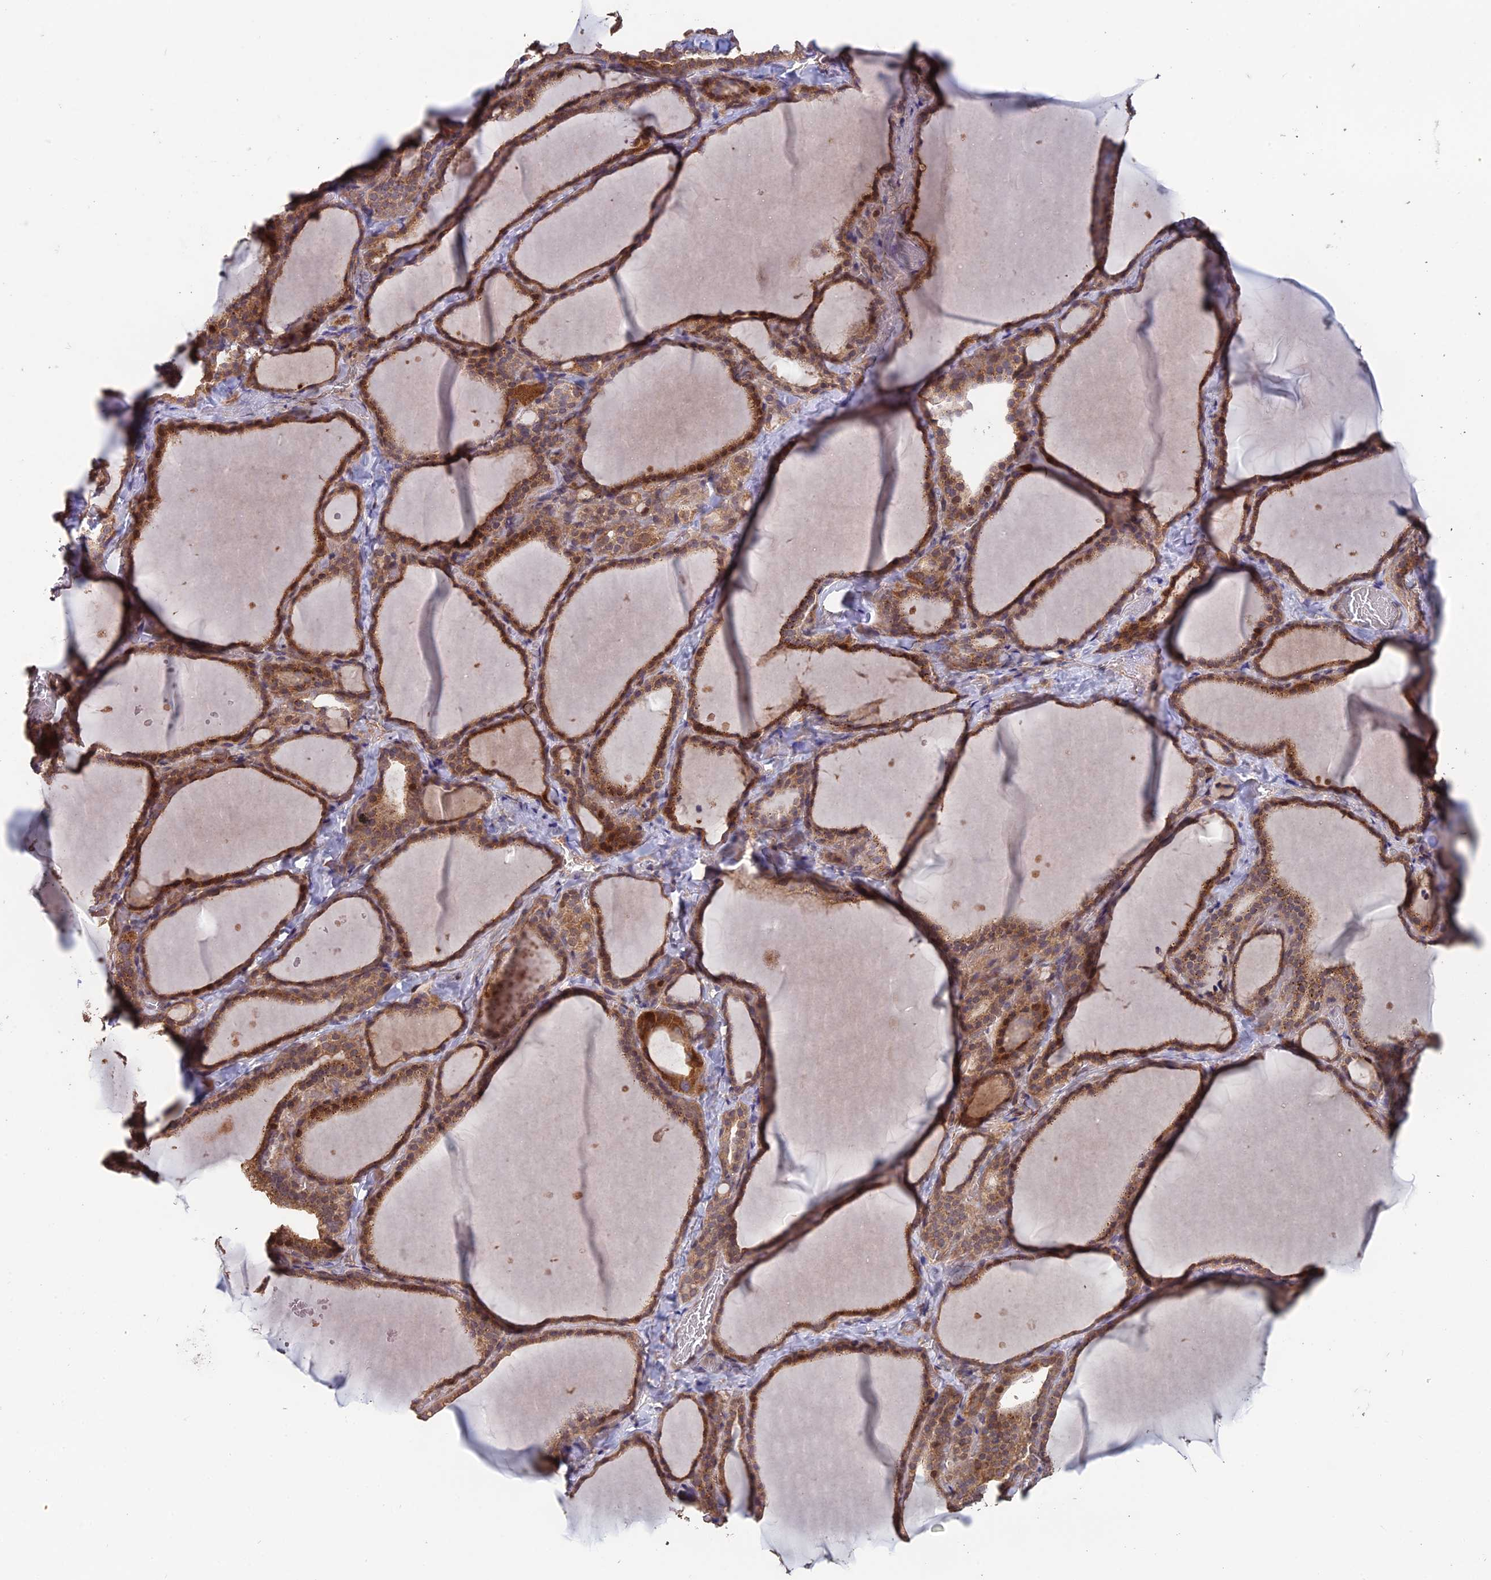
{"staining": {"intensity": "moderate", "quantity": ">75%", "location": "cytoplasmic/membranous"}, "tissue": "thyroid gland", "cell_type": "Glandular cells", "image_type": "normal", "snomed": [{"axis": "morphology", "description": "Normal tissue, NOS"}, {"axis": "topography", "description": "Thyroid gland"}], "caption": "An image of human thyroid gland stained for a protein demonstrates moderate cytoplasmic/membranous brown staining in glandular cells.", "gene": "SHISA5", "patient": {"sex": "female", "age": 22}}